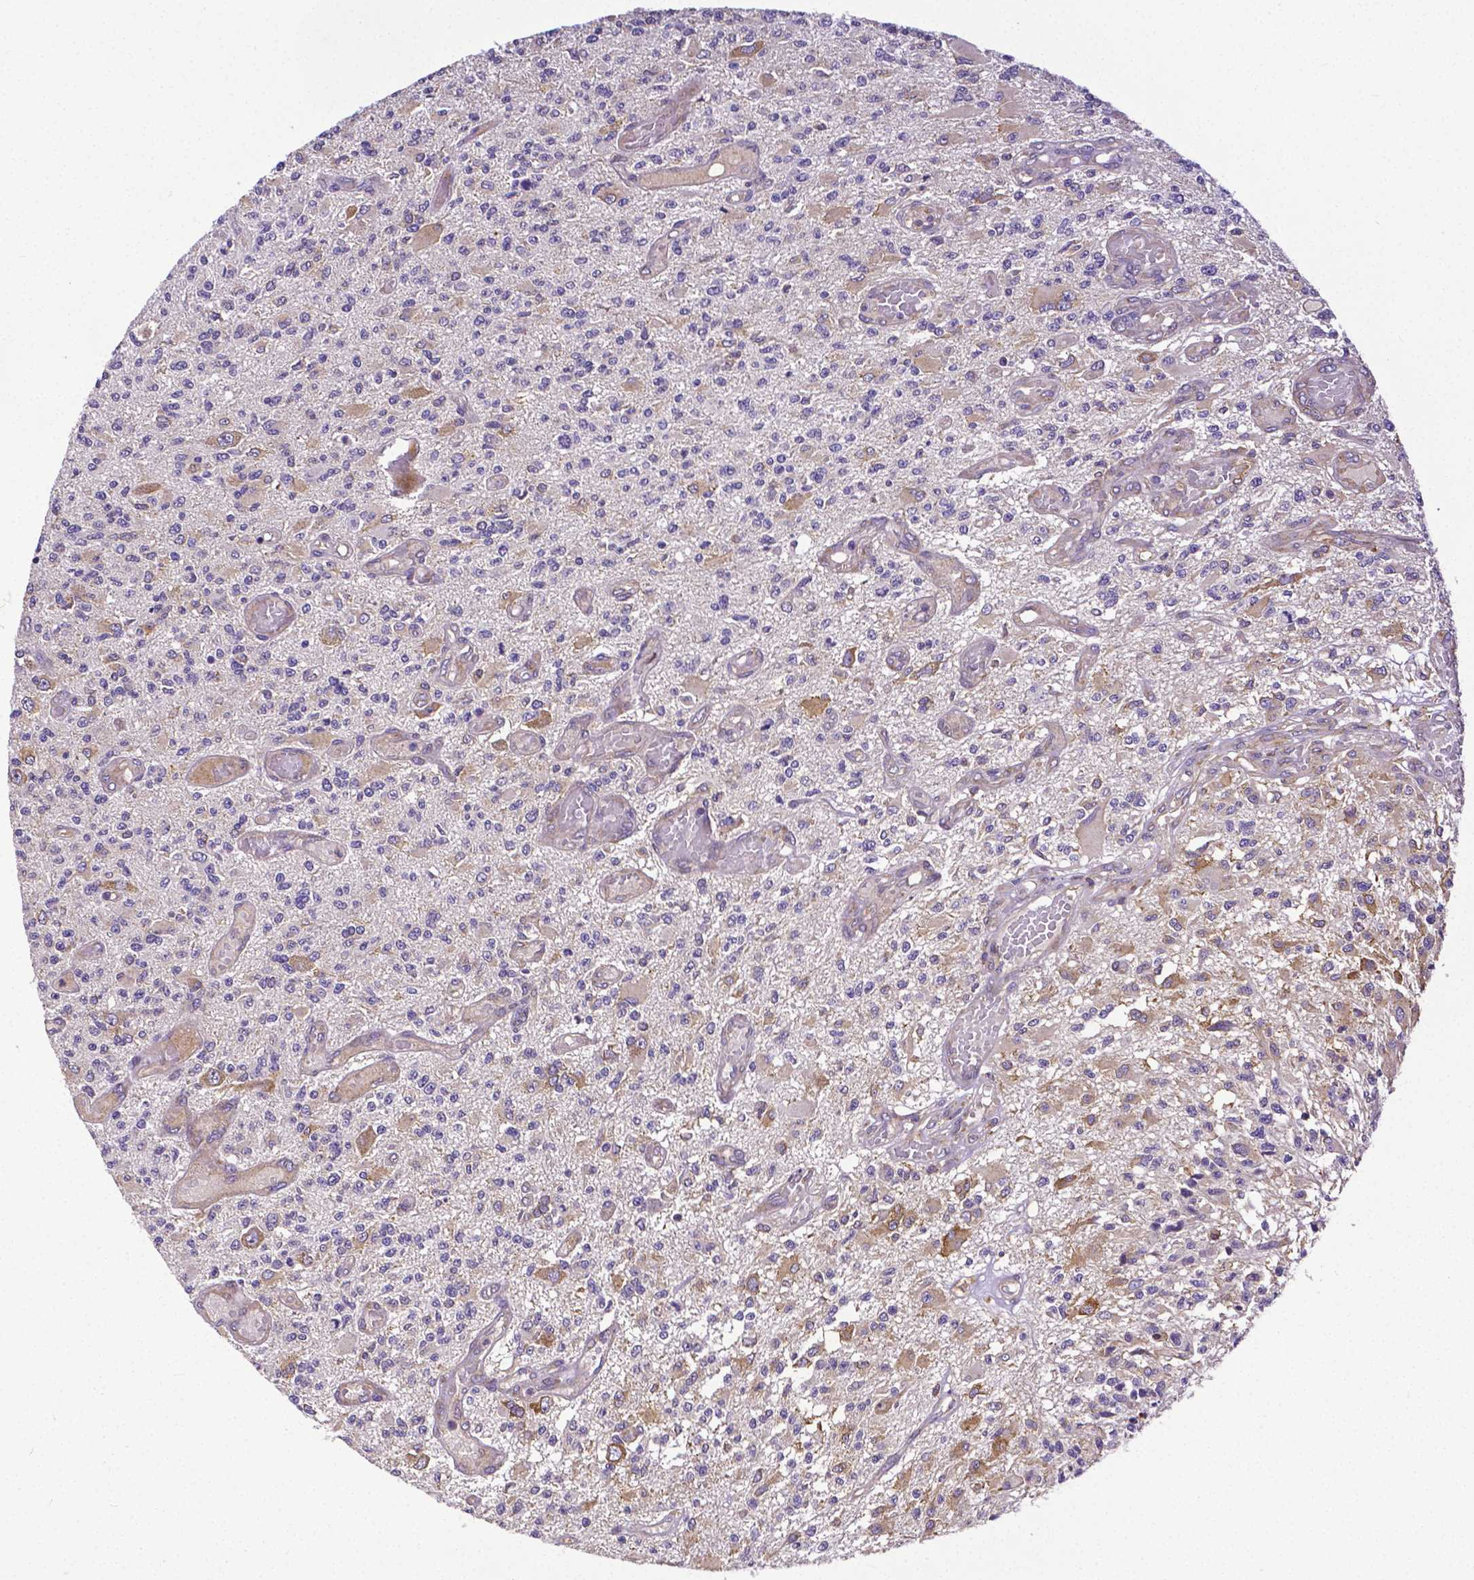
{"staining": {"intensity": "moderate", "quantity": "<25%", "location": "cytoplasmic/membranous"}, "tissue": "glioma", "cell_type": "Tumor cells", "image_type": "cancer", "snomed": [{"axis": "morphology", "description": "Glioma, malignant, High grade"}, {"axis": "topography", "description": "Brain"}], "caption": "Glioma stained with a protein marker shows moderate staining in tumor cells.", "gene": "DICER1", "patient": {"sex": "female", "age": 63}}